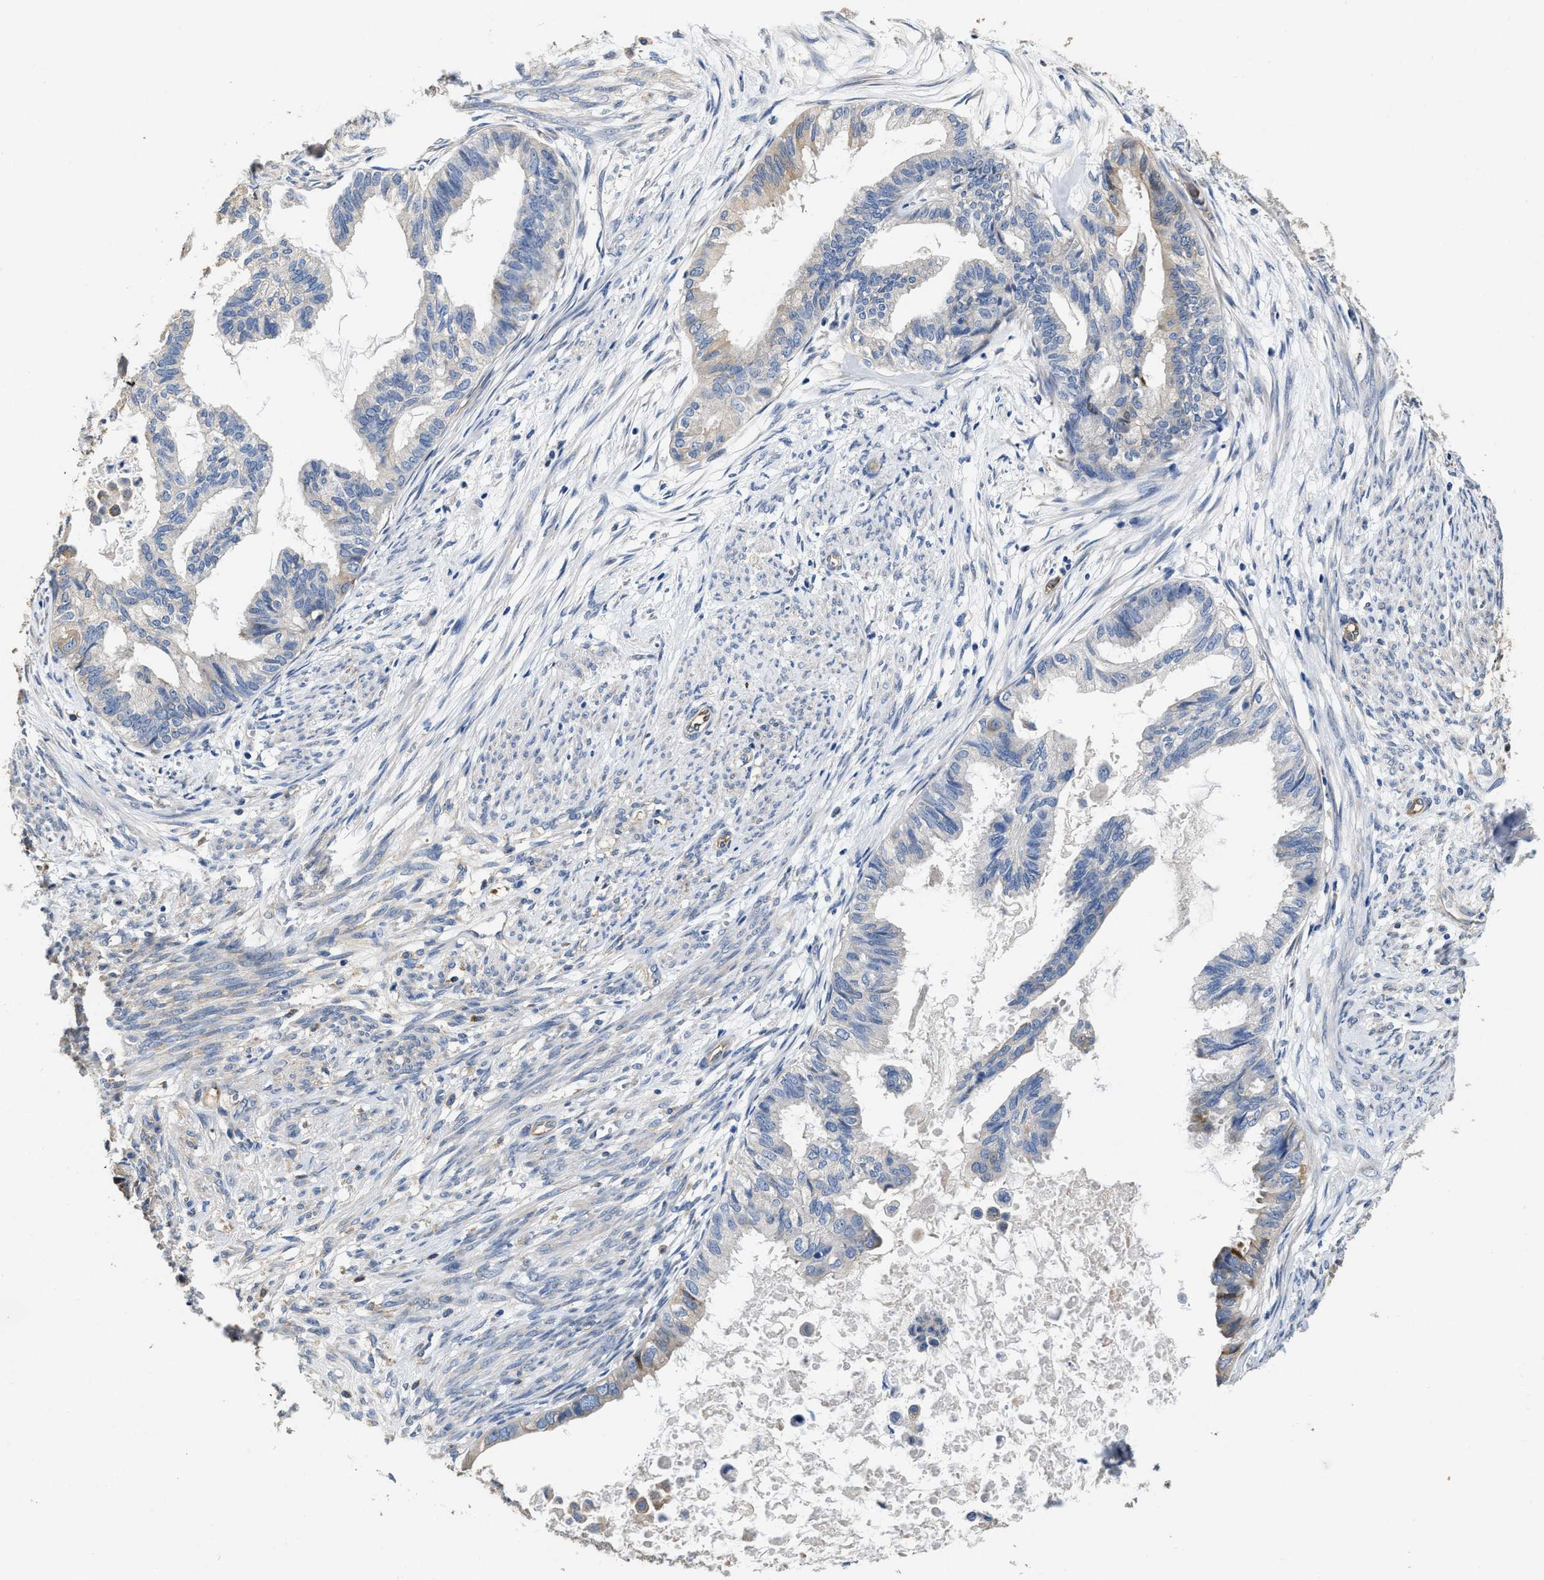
{"staining": {"intensity": "negative", "quantity": "none", "location": "none"}, "tissue": "cervical cancer", "cell_type": "Tumor cells", "image_type": "cancer", "snomed": [{"axis": "morphology", "description": "Normal tissue, NOS"}, {"axis": "morphology", "description": "Adenocarcinoma, NOS"}, {"axis": "topography", "description": "Cervix"}, {"axis": "topography", "description": "Endometrium"}], "caption": "There is no significant staining in tumor cells of cervical adenocarcinoma.", "gene": "PEG10", "patient": {"sex": "female", "age": 86}}